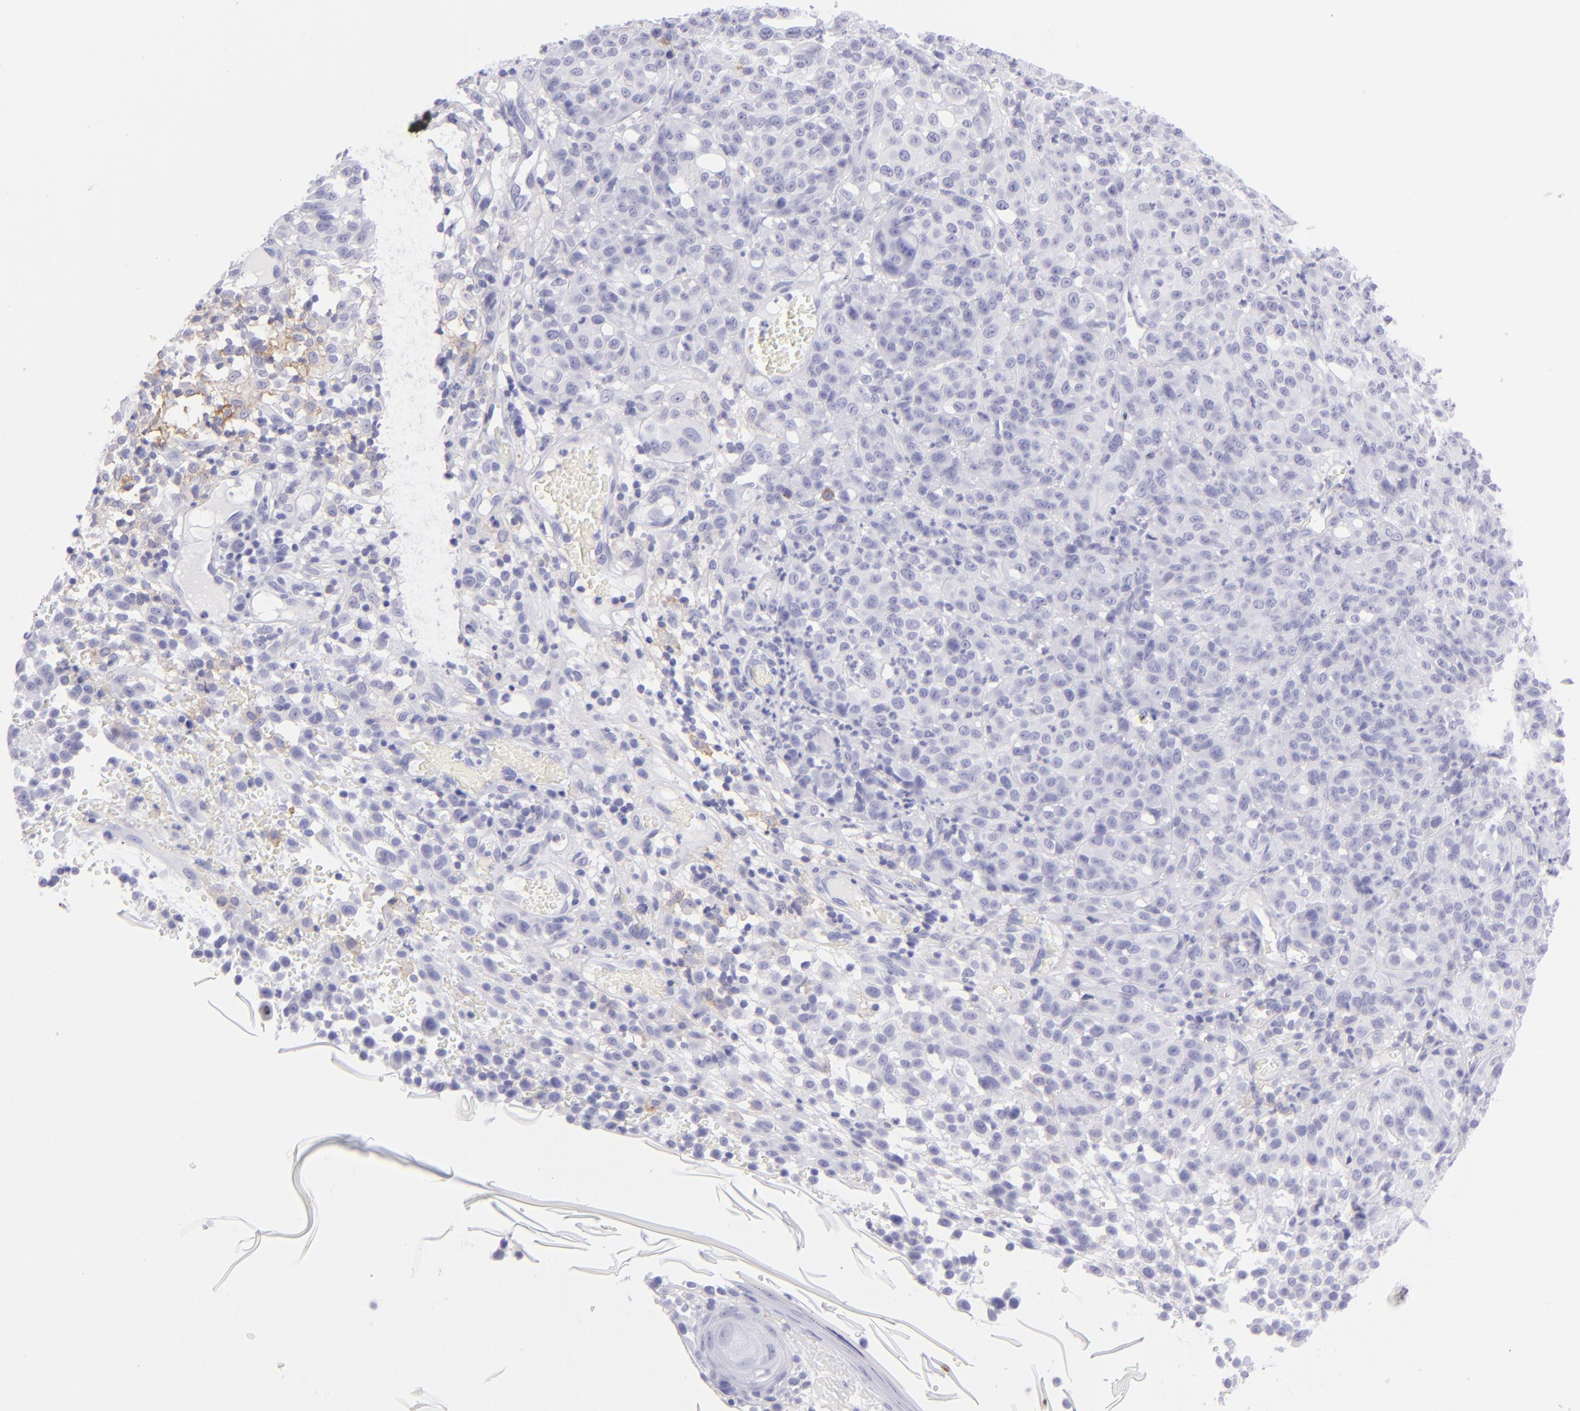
{"staining": {"intensity": "negative", "quantity": "none", "location": "none"}, "tissue": "melanoma", "cell_type": "Tumor cells", "image_type": "cancer", "snomed": [{"axis": "morphology", "description": "Malignant melanoma, NOS"}, {"axis": "topography", "description": "Skin"}], "caption": "There is no significant expression in tumor cells of malignant melanoma.", "gene": "CD72", "patient": {"sex": "female", "age": 49}}